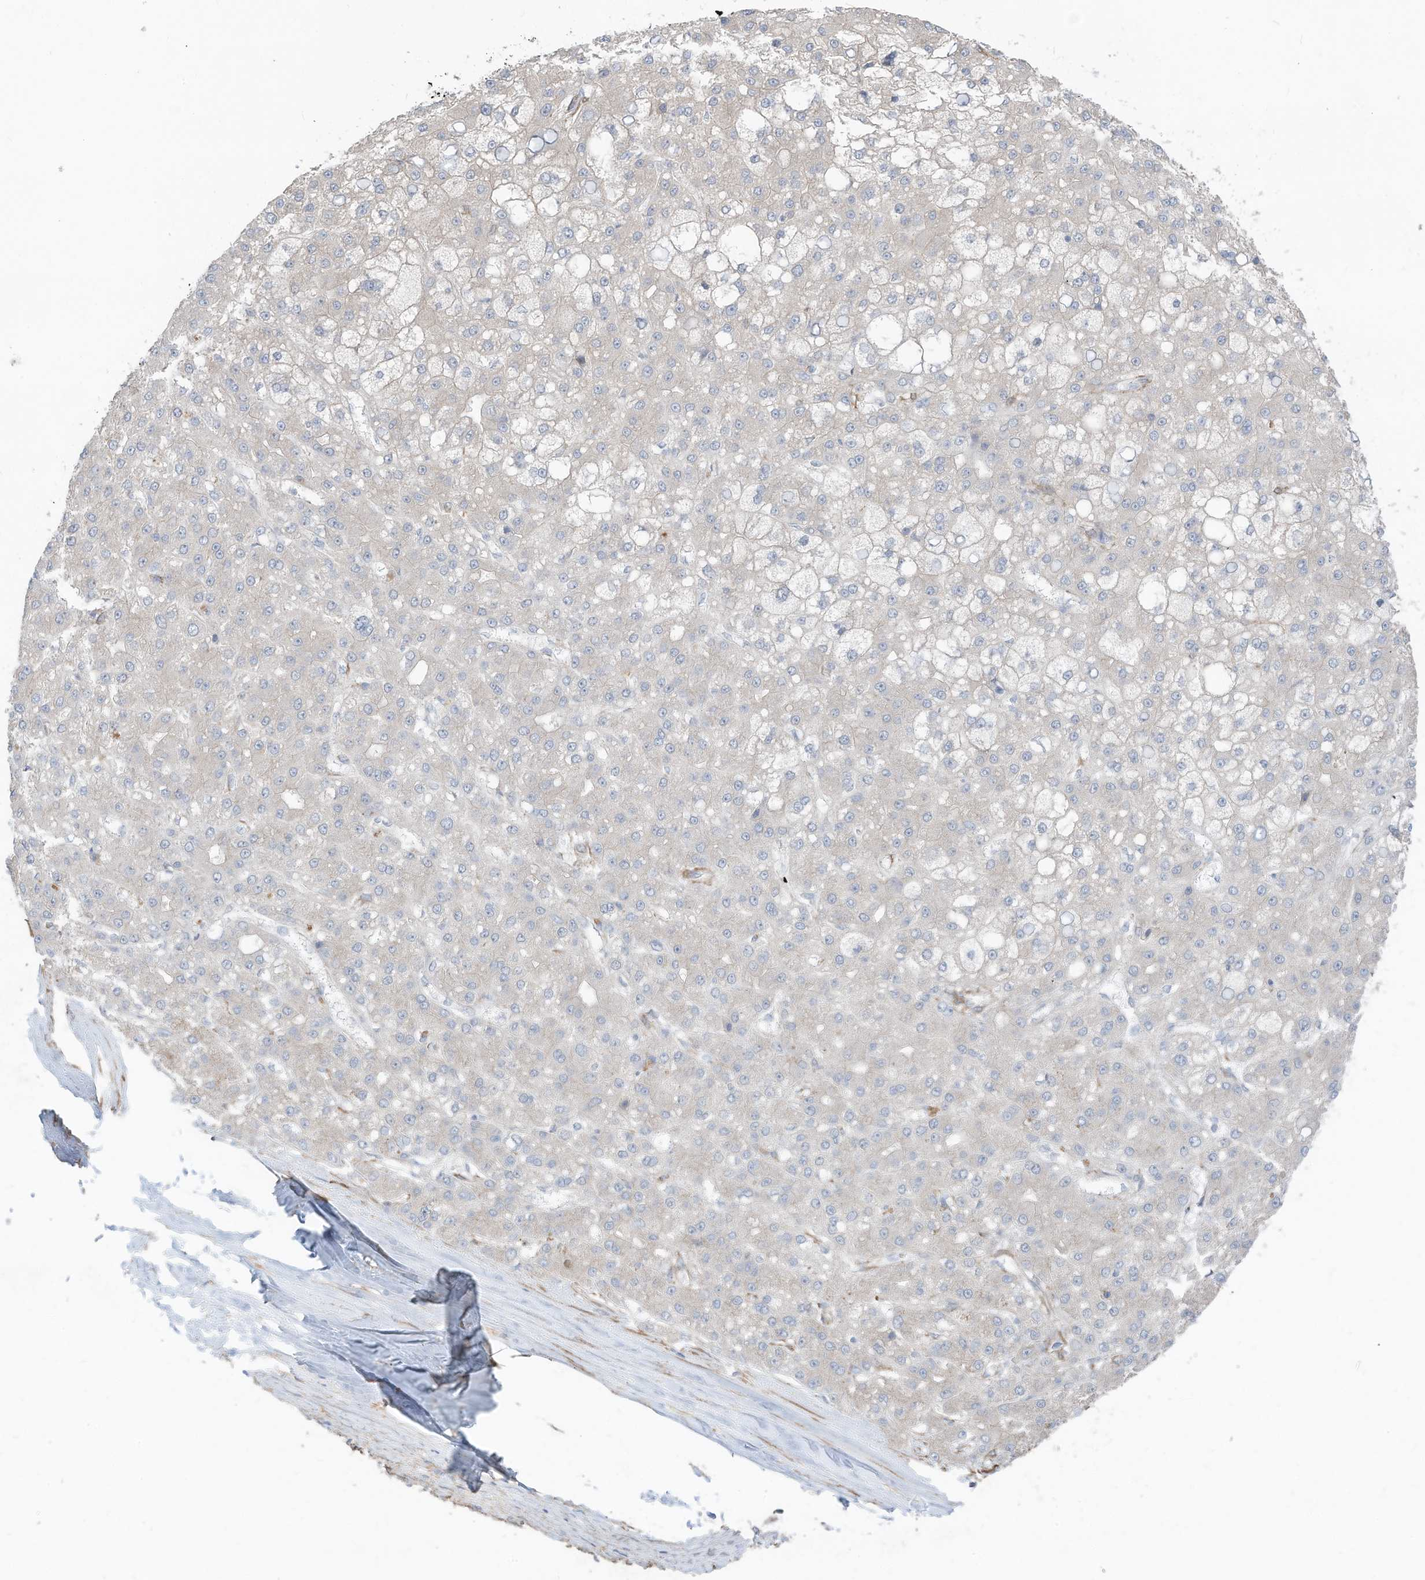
{"staining": {"intensity": "negative", "quantity": "none", "location": "none"}, "tissue": "liver cancer", "cell_type": "Tumor cells", "image_type": "cancer", "snomed": [{"axis": "morphology", "description": "Carcinoma, Hepatocellular, NOS"}, {"axis": "topography", "description": "Liver"}], "caption": "A photomicrograph of human hepatocellular carcinoma (liver) is negative for staining in tumor cells.", "gene": "SLC17A7", "patient": {"sex": "male", "age": 67}}